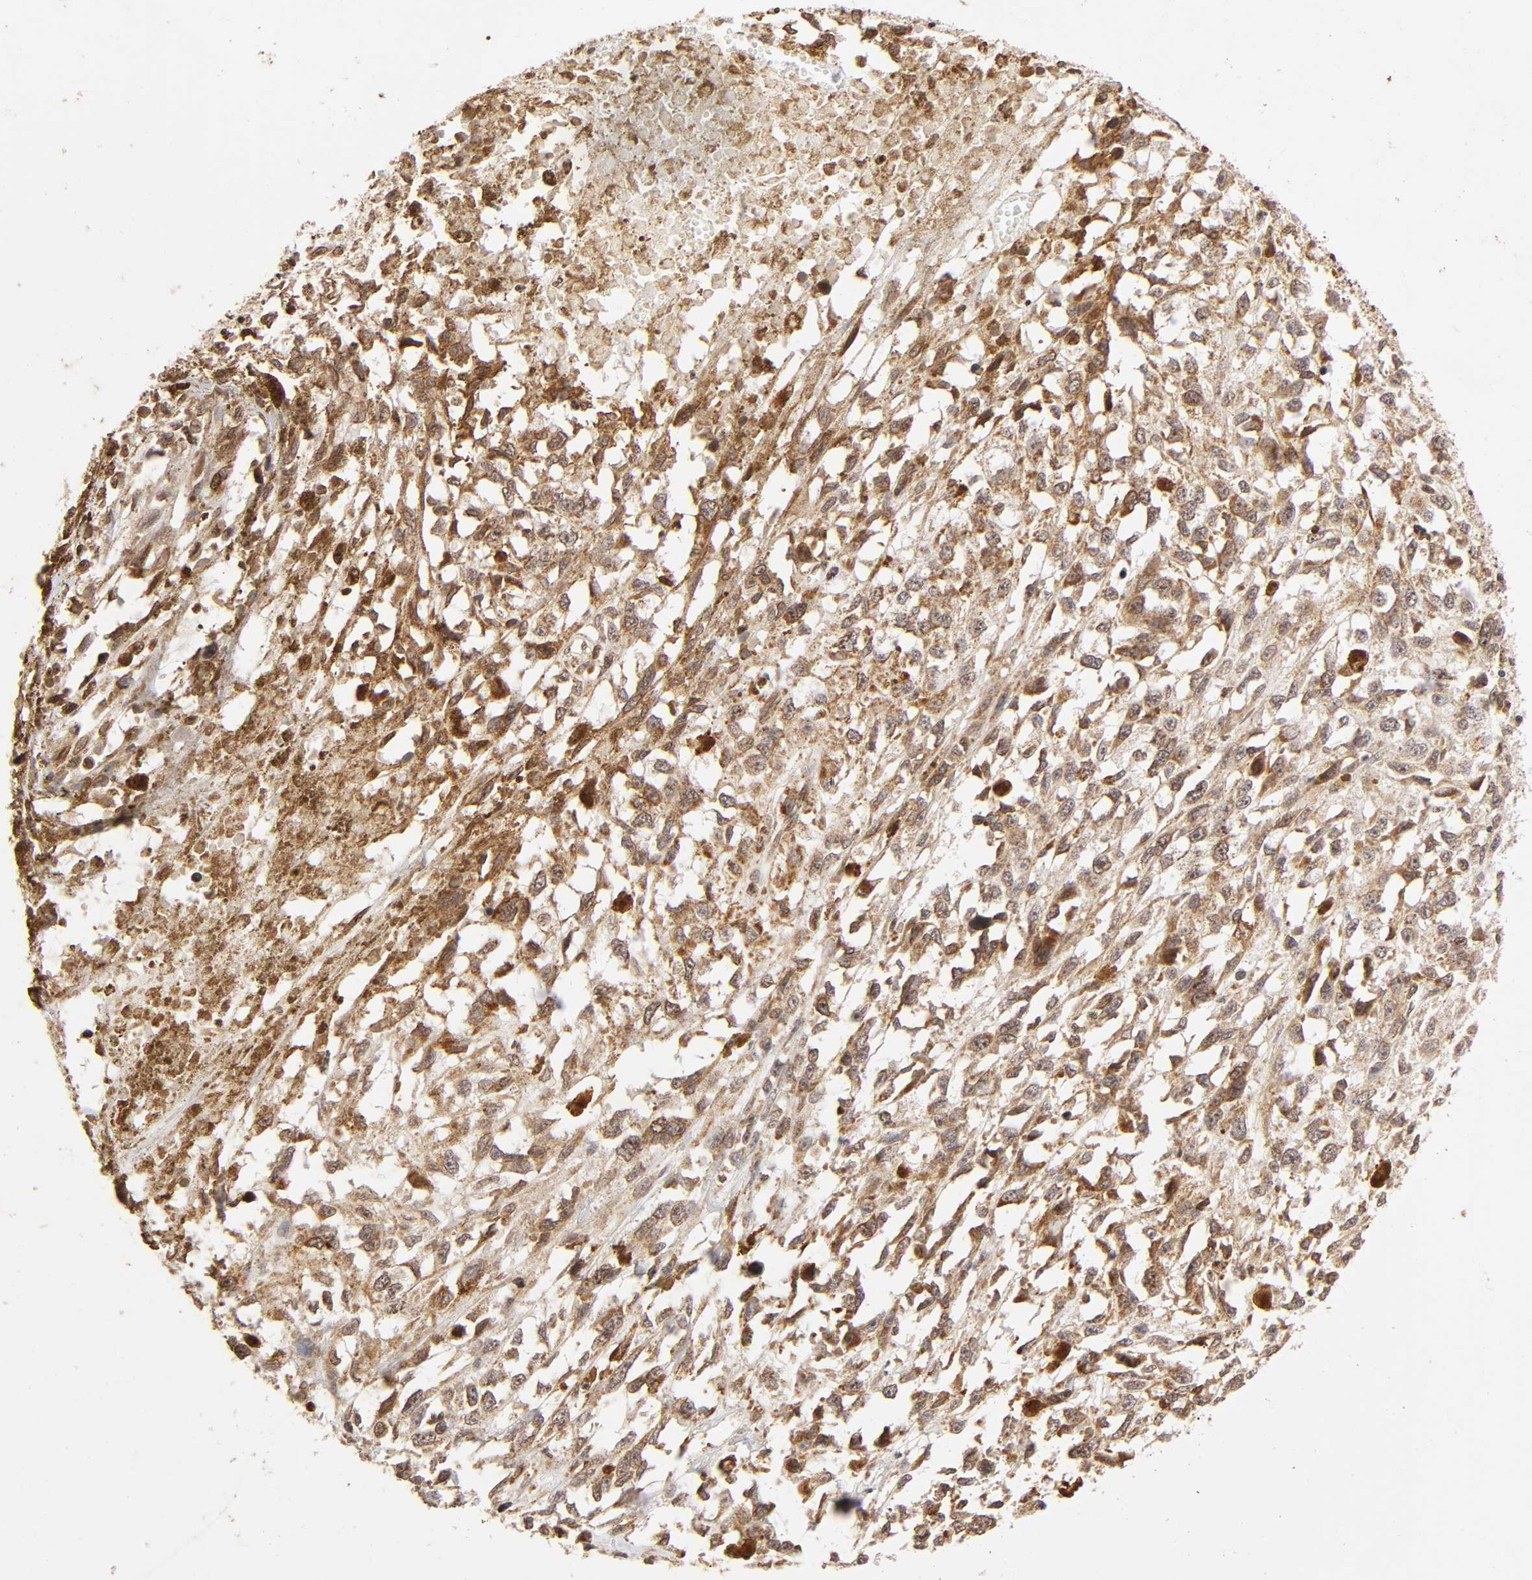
{"staining": {"intensity": "moderate", "quantity": ">75%", "location": "cytoplasmic/membranous"}, "tissue": "melanoma", "cell_type": "Tumor cells", "image_type": "cancer", "snomed": [{"axis": "morphology", "description": "Malignant melanoma, Metastatic site"}, {"axis": "topography", "description": "Lymph node"}], "caption": "Protein expression by immunohistochemistry (IHC) demonstrates moderate cytoplasmic/membranous positivity in about >75% of tumor cells in melanoma. (DAB IHC with brightfield microscopy, high magnification).", "gene": "MLLT6", "patient": {"sex": "male", "age": 59}}